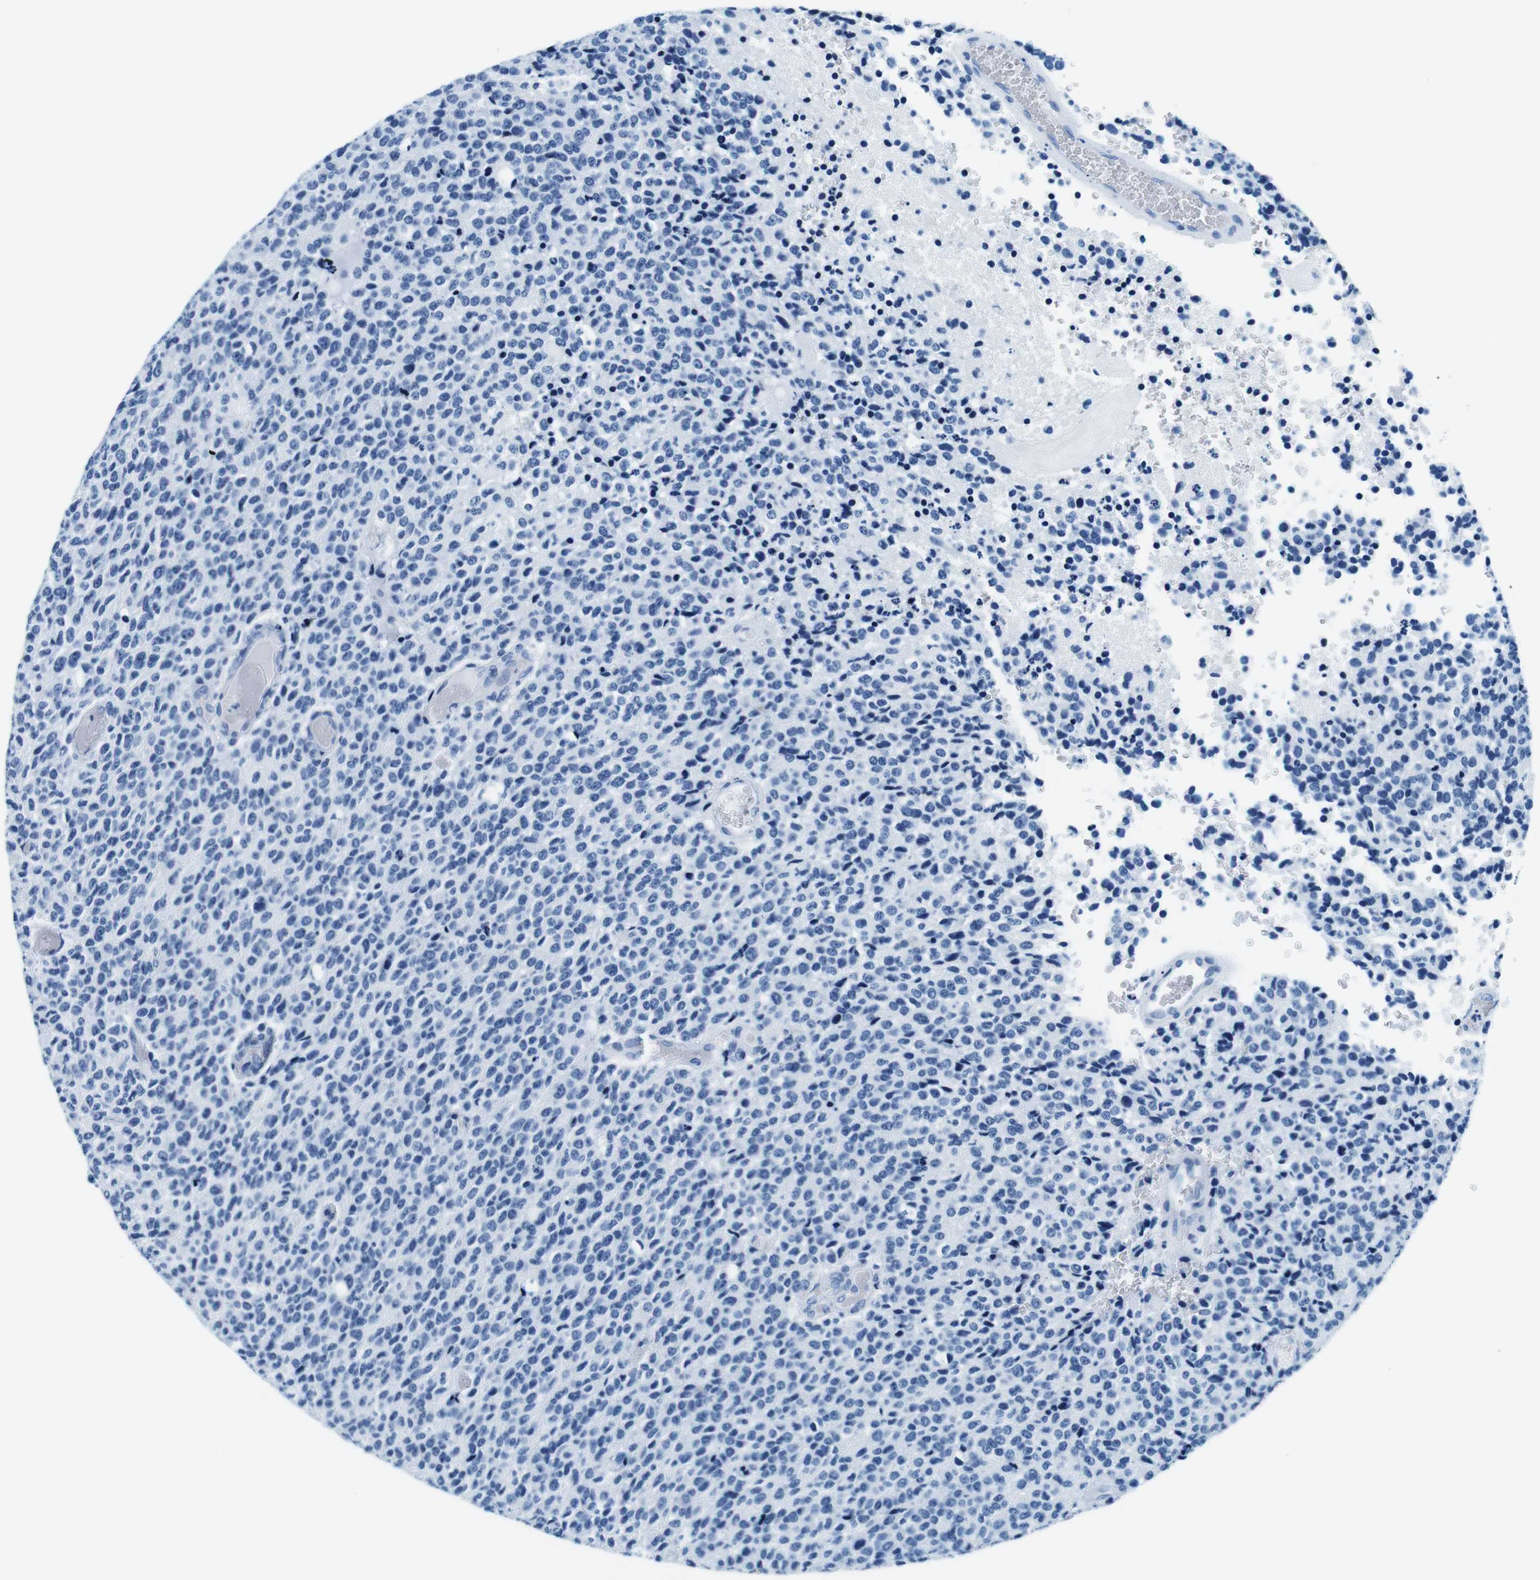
{"staining": {"intensity": "negative", "quantity": "none", "location": "none"}, "tissue": "glioma", "cell_type": "Tumor cells", "image_type": "cancer", "snomed": [{"axis": "morphology", "description": "Glioma, malignant, High grade"}, {"axis": "topography", "description": "pancreas cauda"}], "caption": "Tumor cells are negative for brown protein staining in malignant high-grade glioma.", "gene": "ELANE", "patient": {"sex": "male", "age": 60}}